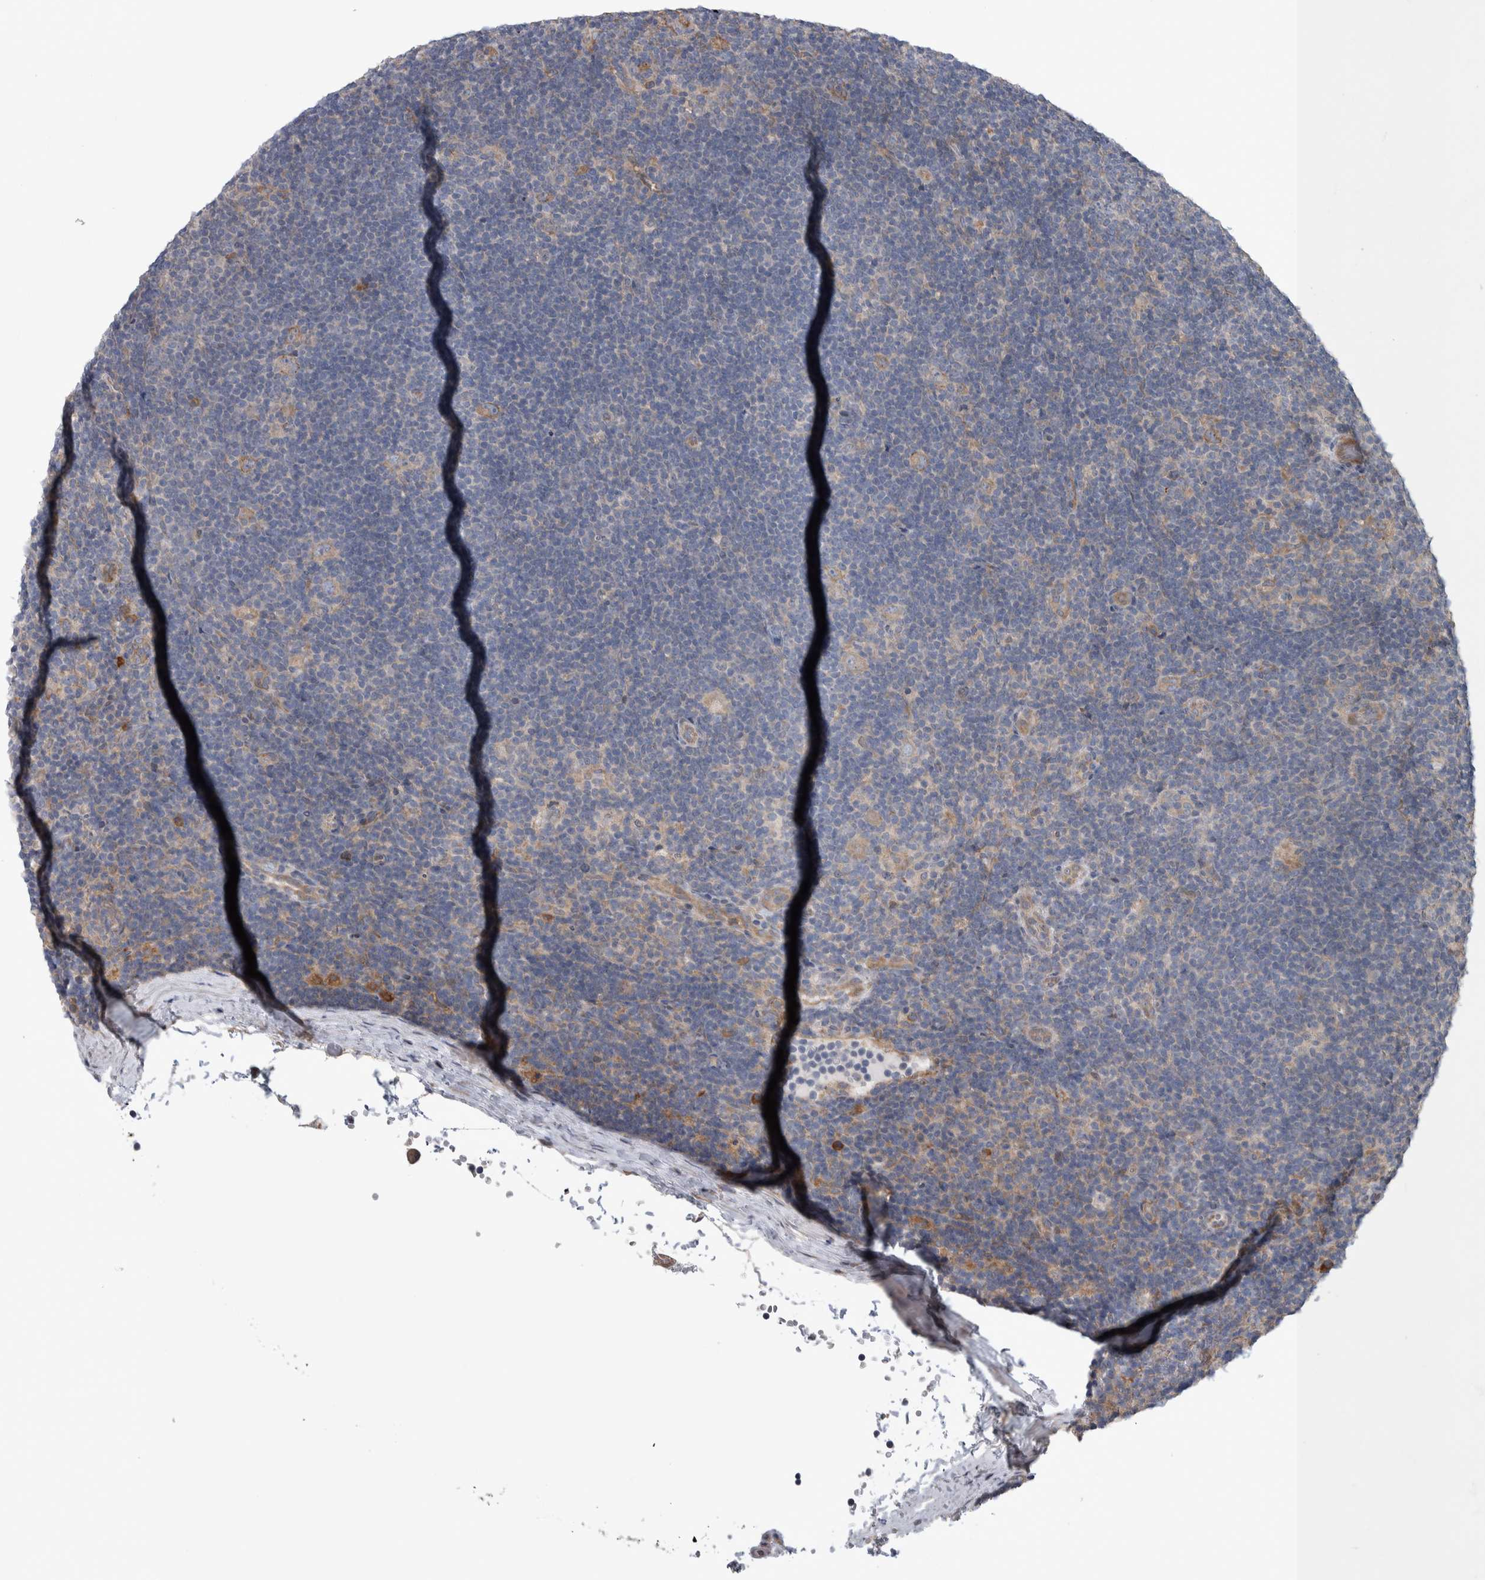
{"staining": {"intensity": "moderate", "quantity": "25%-75%", "location": "cytoplasmic/membranous"}, "tissue": "lymphoma", "cell_type": "Tumor cells", "image_type": "cancer", "snomed": [{"axis": "morphology", "description": "Hodgkin's disease, NOS"}, {"axis": "topography", "description": "Lymph node"}], "caption": "Hodgkin's disease tissue exhibits moderate cytoplasmic/membranous staining in approximately 25%-75% of tumor cells The staining was performed using DAB, with brown indicating positive protein expression. Nuclei are stained blue with hematoxylin.", "gene": "IBTK", "patient": {"sex": "female", "age": 57}}